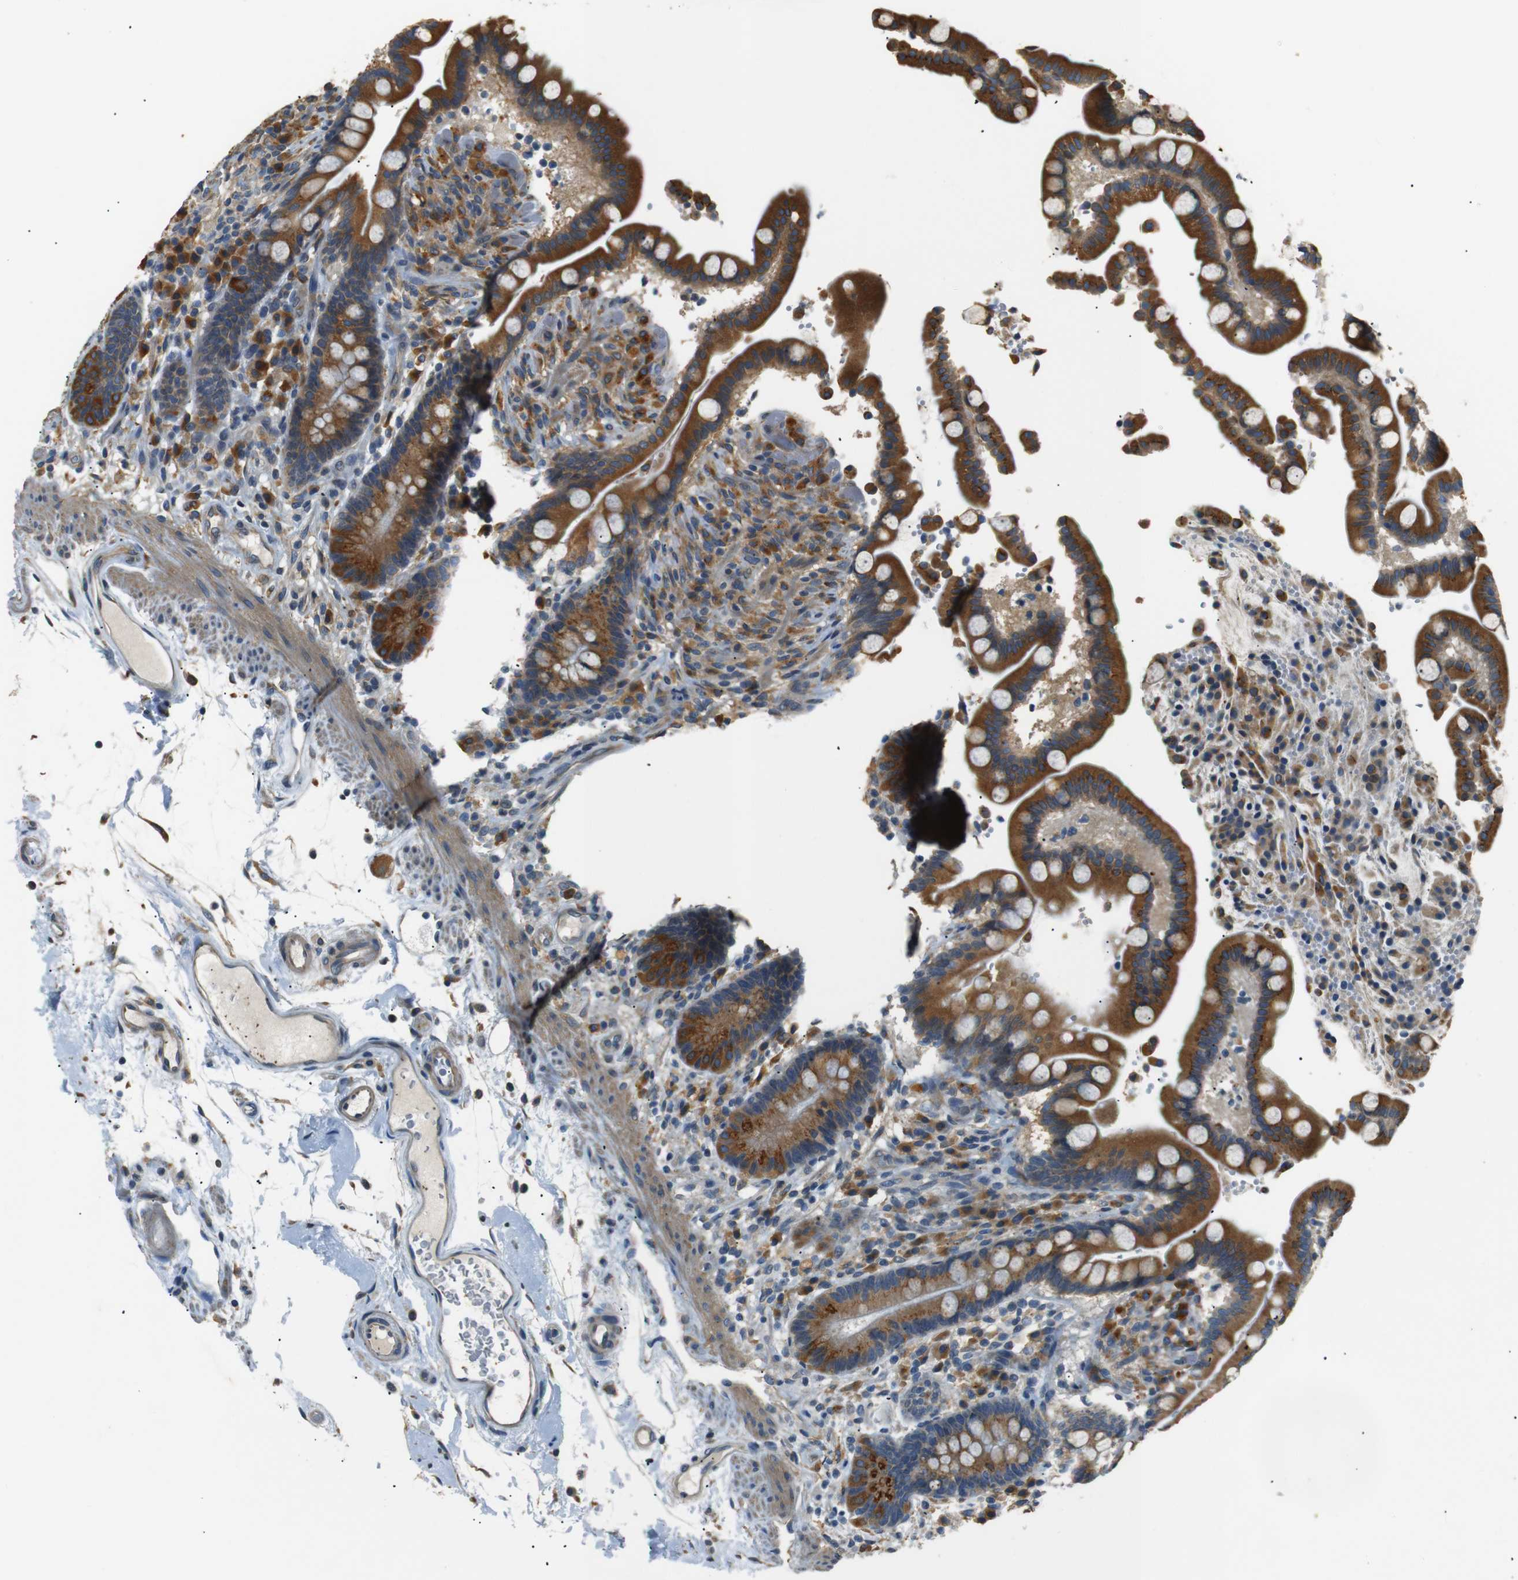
{"staining": {"intensity": "weak", "quantity": "25%-75%", "location": "cytoplasmic/membranous"}, "tissue": "colon", "cell_type": "Endothelial cells", "image_type": "normal", "snomed": [{"axis": "morphology", "description": "Normal tissue, NOS"}, {"axis": "topography", "description": "Colon"}], "caption": "A brown stain highlights weak cytoplasmic/membranous expression of a protein in endothelial cells of normal colon. The protein is shown in brown color, while the nuclei are stained blue.", "gene": "TMED2", "patient": {"sex": "male", "age": 73}}